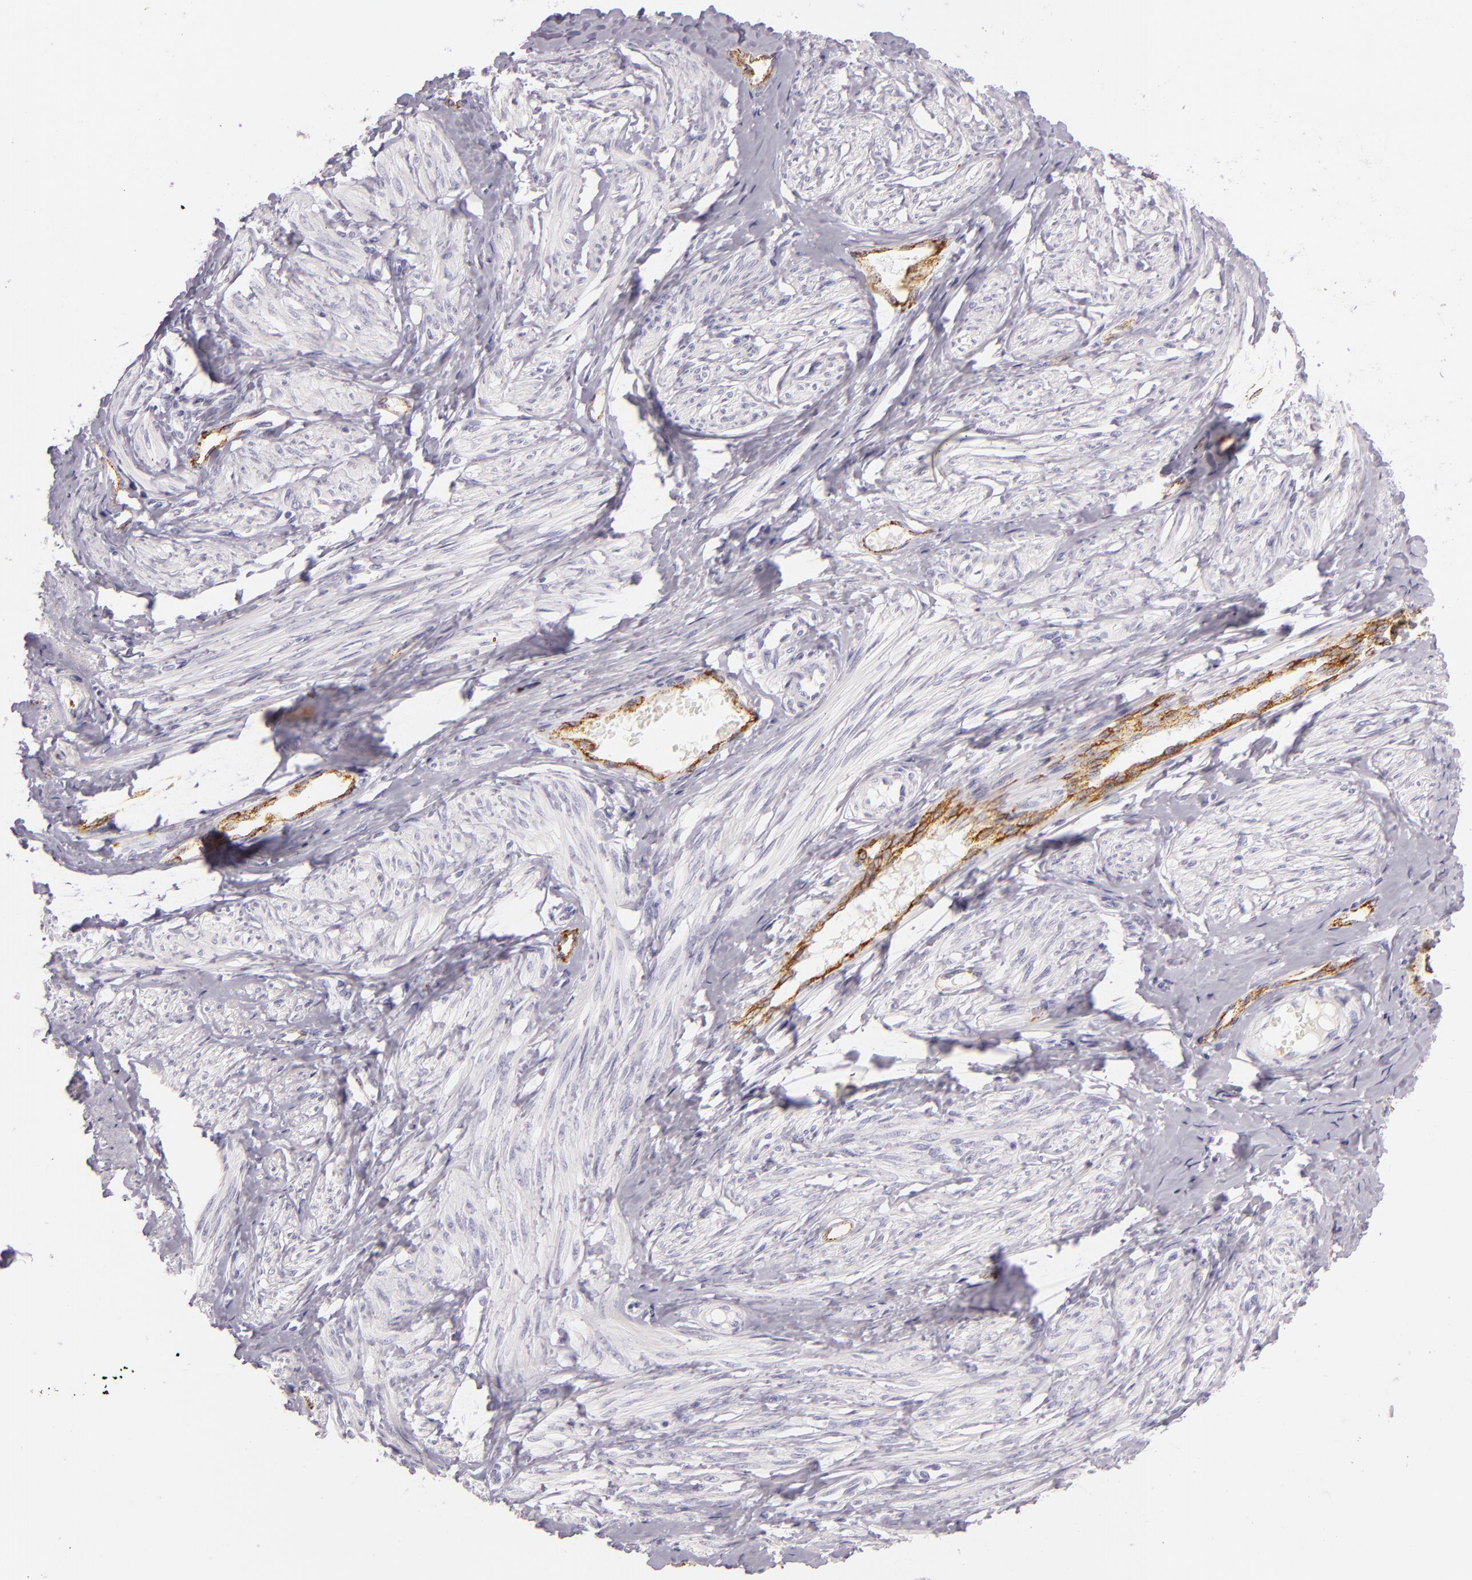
{"staining": {"intensity": "negative", "quantity": "none", "location": "none"}, "tissue": "smooth muscle", "cell_type": "Smooth muscle cells", "image_type": "normal", "snomed": [{"axis": "morphology", "description": "Normal tissue, NOS"}, {"axis": "topography", "description": "Smooth muscle"}, {"axis": "topography", "description": "Uterus"}], "caption": "Human smooth muscle stained for a protein using IHC demonstrates no positivity in smooth muscle cells.", "gene": "SELP", "patient": {"sex": "female", "age": 39}}